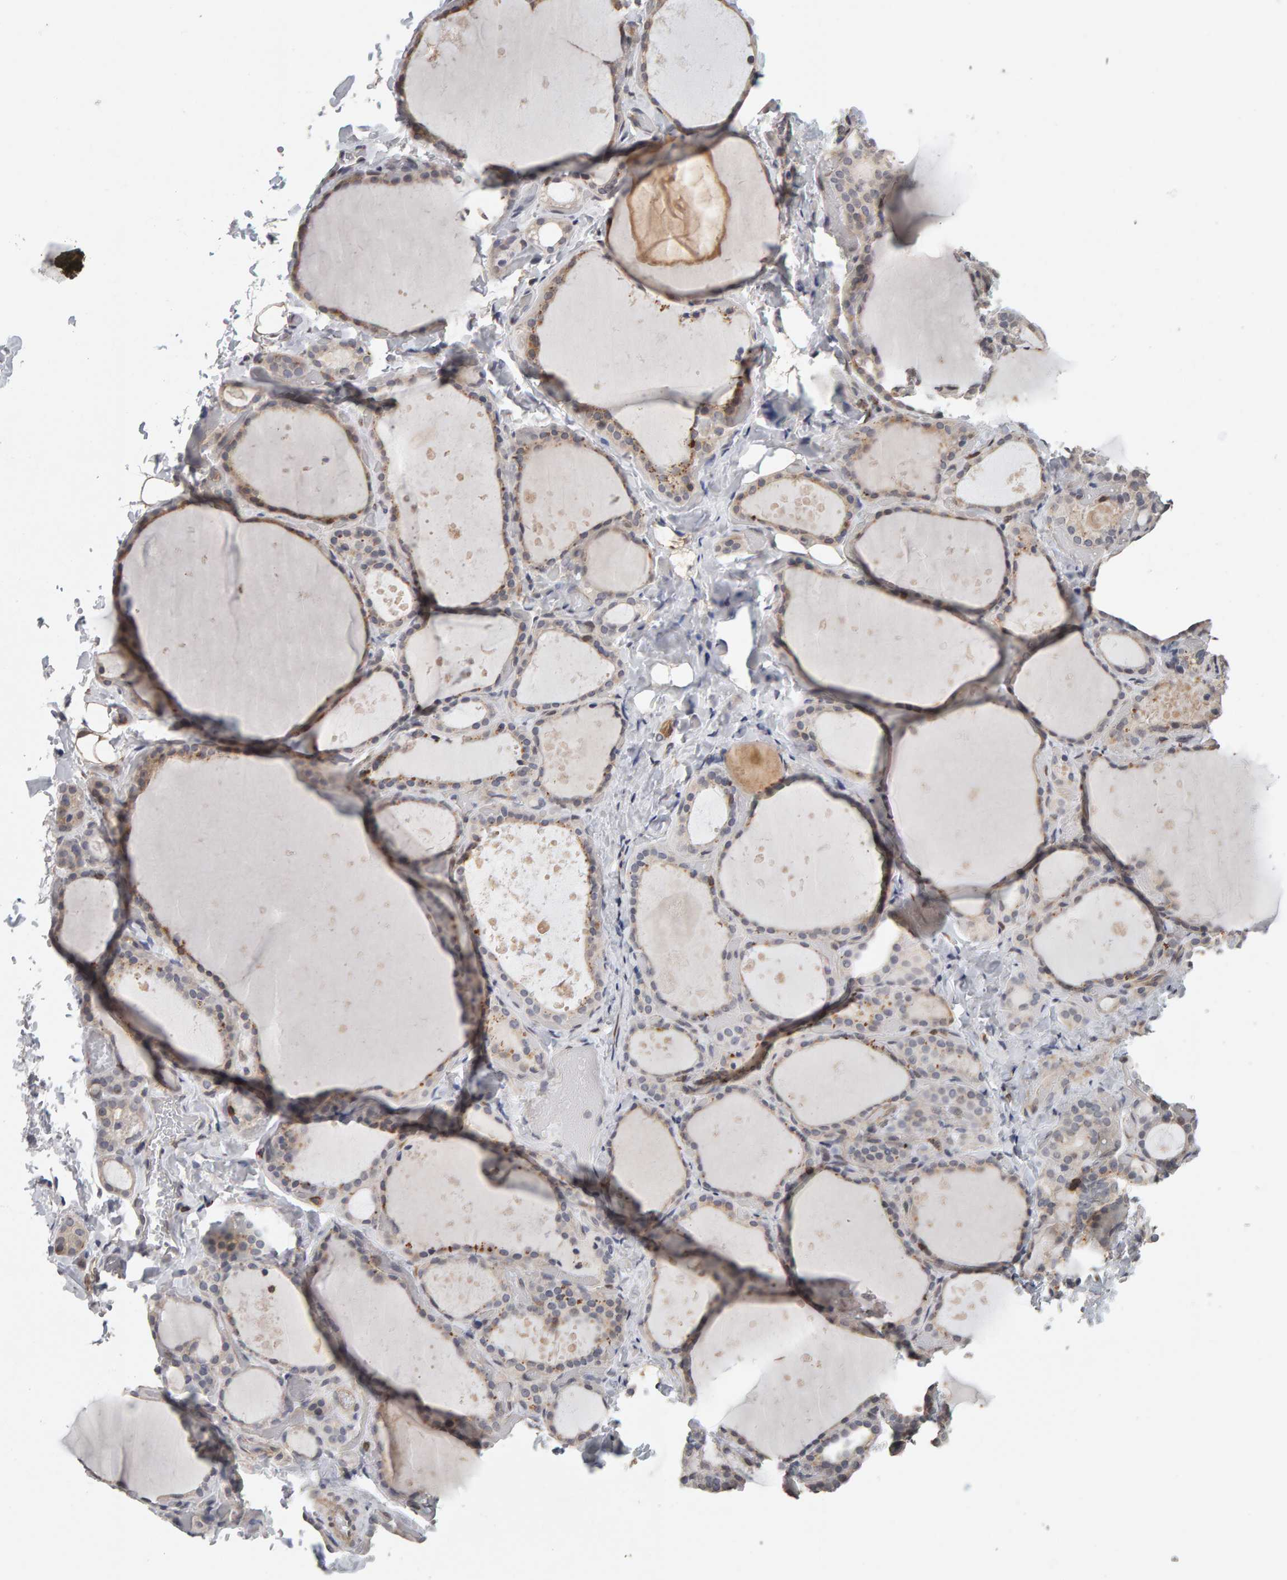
{"staining": {"intensity": "weak", "quantity": "<25%", "location": "cytoplasmic/membranous"}, "tissue": "thyroid gland", "cell_type": "Glandular cells", "image_type": "normal", "snomed": [{"axis": "morphology", "description": "Normal tissue, NOS"}, {"axis": "topography", "description": "Thyroid gland"}], "caption": "The immunohistochemistry (IHC) micrograph has no significant positivity in glandular cells of thyroid gland.", "gene": "TEFM", "patient": {"sex": "female", "age": 44}}